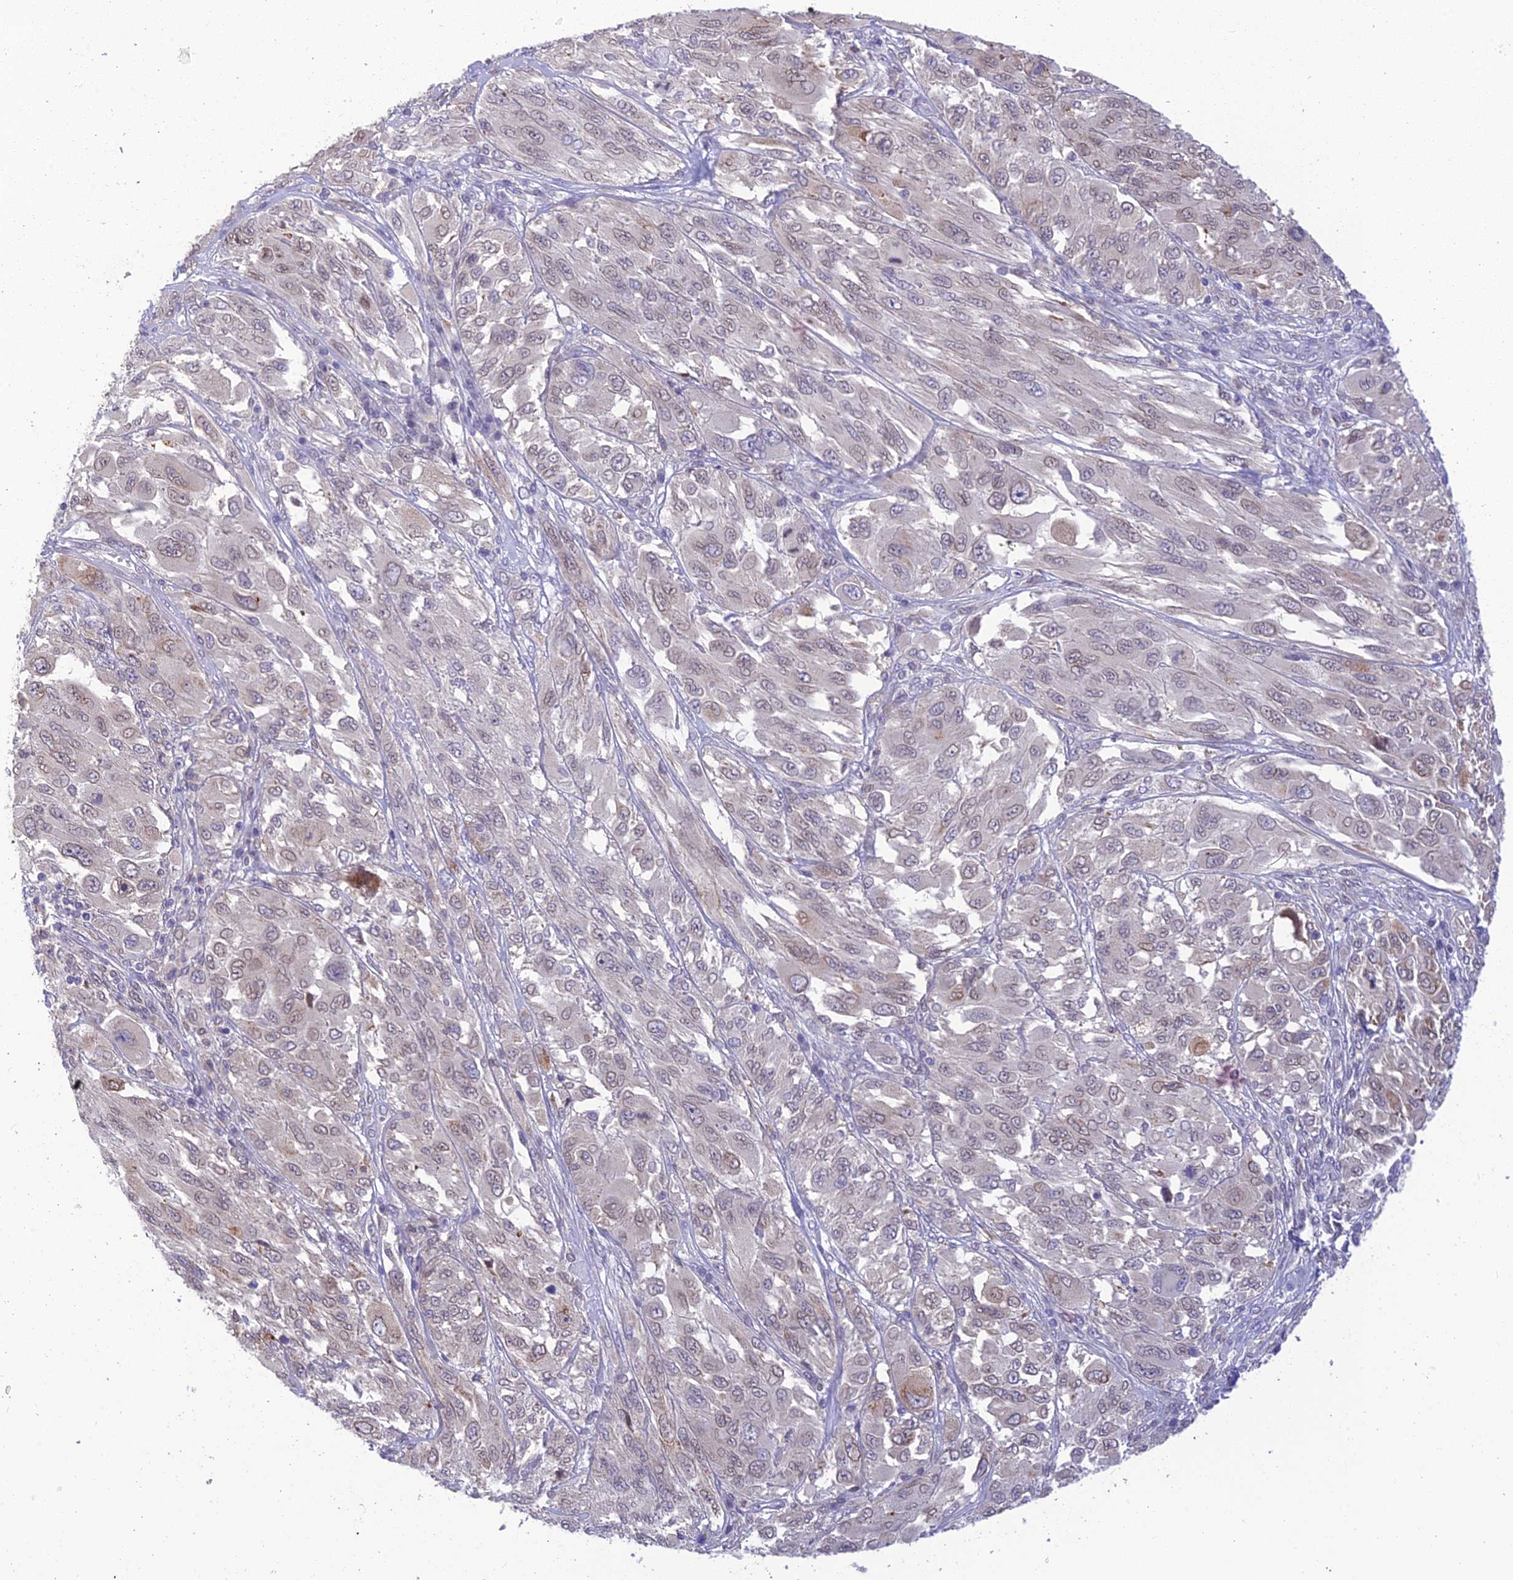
{"staining": {"intensity": "weak", "quantity": "<25%", "location": "cytoplasmic/membranous,nuclear"}, "tissue": "melanoma", "cell_type": "Tumor cells", "image_type": "cancer", "snomed": [{"axis": "morphology", "description": "Malignant melanoma, NOS"}, {"axis": "topography", "description": "Skin"}], "caption": "Immunohistochemistry (IHC) image of human malignant melanoma stained for a protein (brown), which exhibits no positivity in tumor cells. (Brightfield microscopy of DAB (3,3'-diaminobenzidine) immunohistochemistry (IHC) at high magnification).", "gene": "BMT2", "patient": {"sex": "female", "age": 91}}